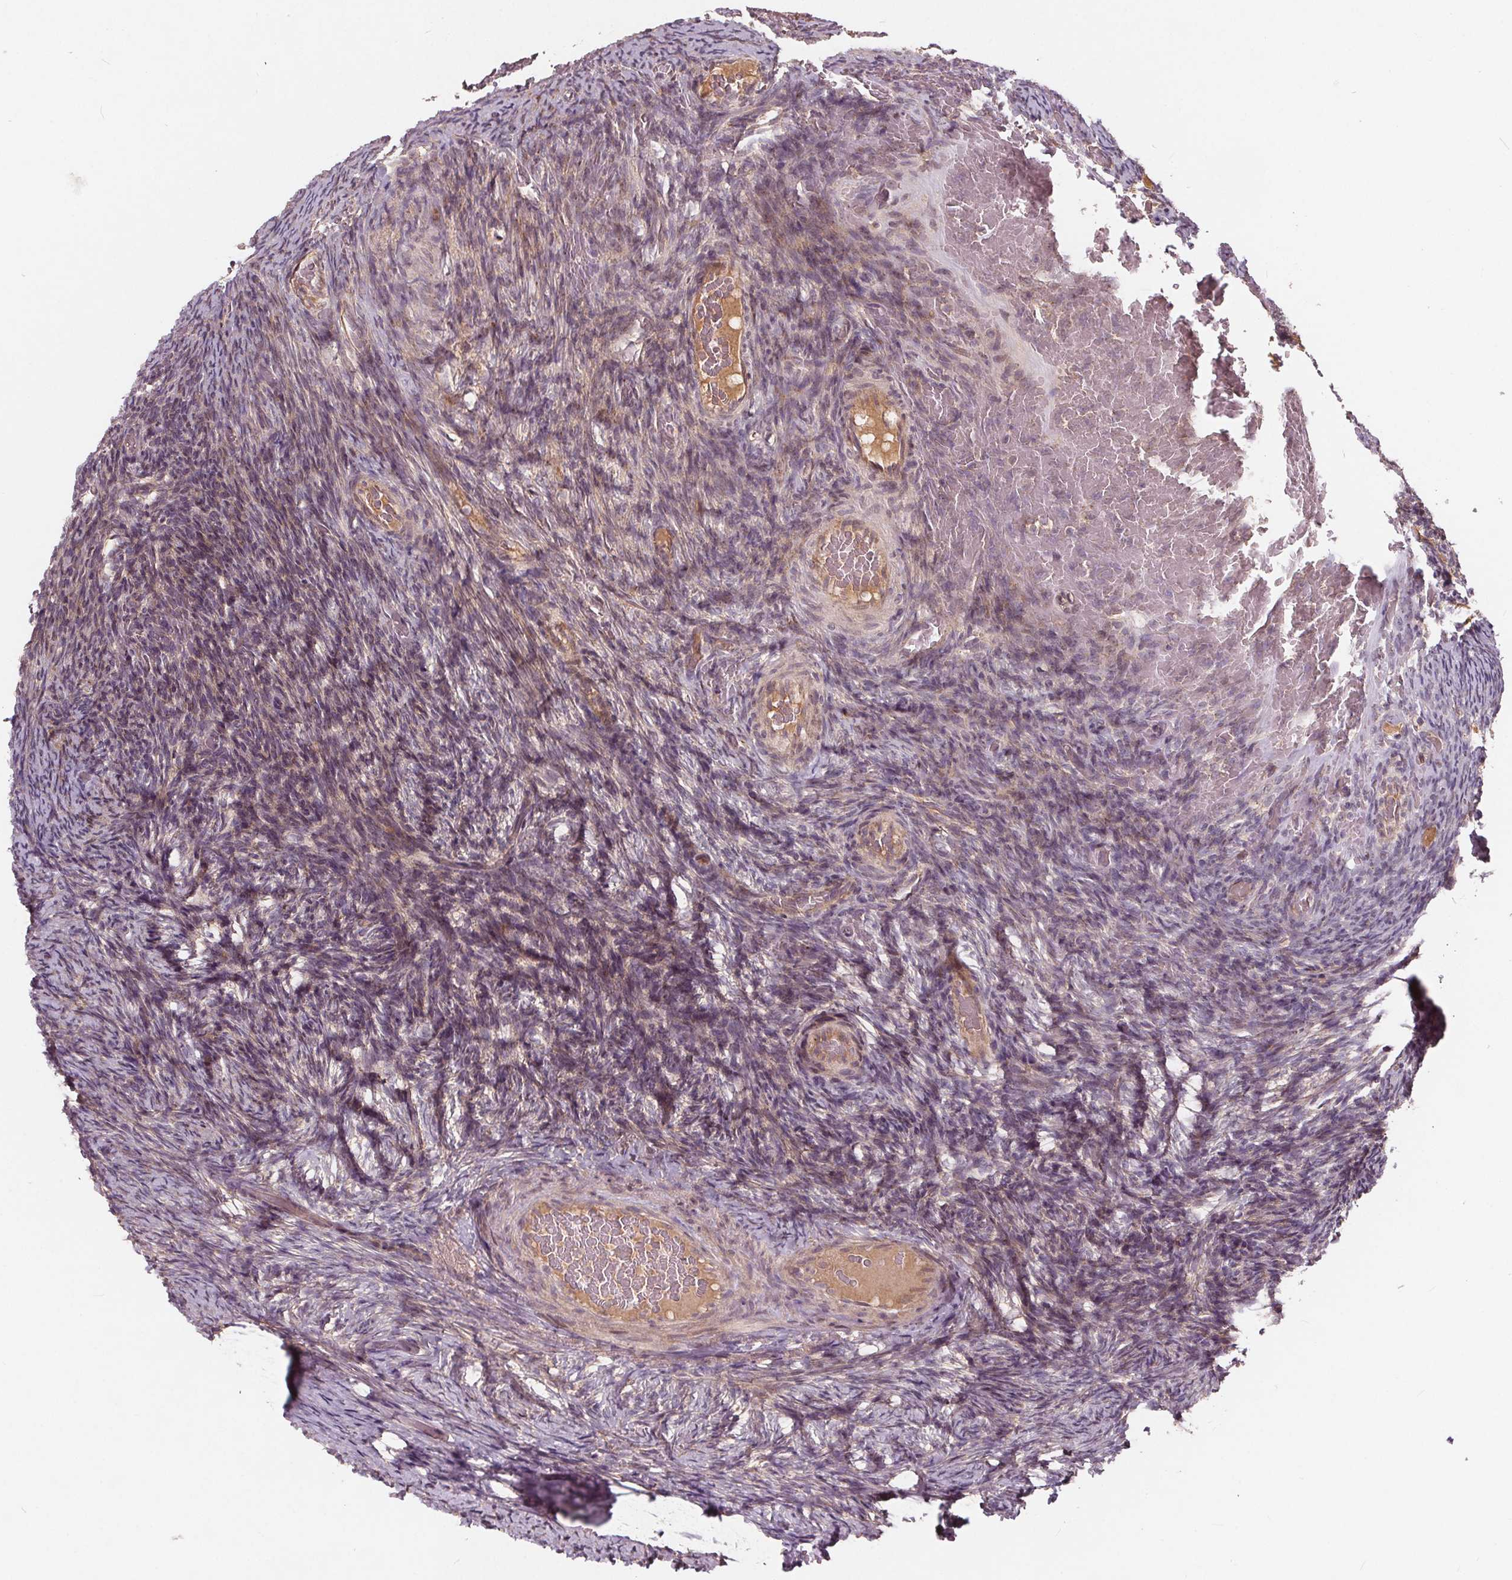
{"staining": {"intensity": "negative", "quantity": "none", "location": "none"}, "tissue": "ovary", "cell_type": "Ovarian stroma cells", "image_type": "normal", "snomed": [{"axis": "morphology", "description": "Normal tissue, NOS"}, {"axis": "topography", "description": "Ovary"}], "caption": "A high-resolution photomicrograph shows immunohistochemistry (IHC) staining of benign ovary, which exhibits no significant expression in ovarian stroma cells.", "gene": "CSNK1G2", "patient": {"sex": "female", "age": 34}}